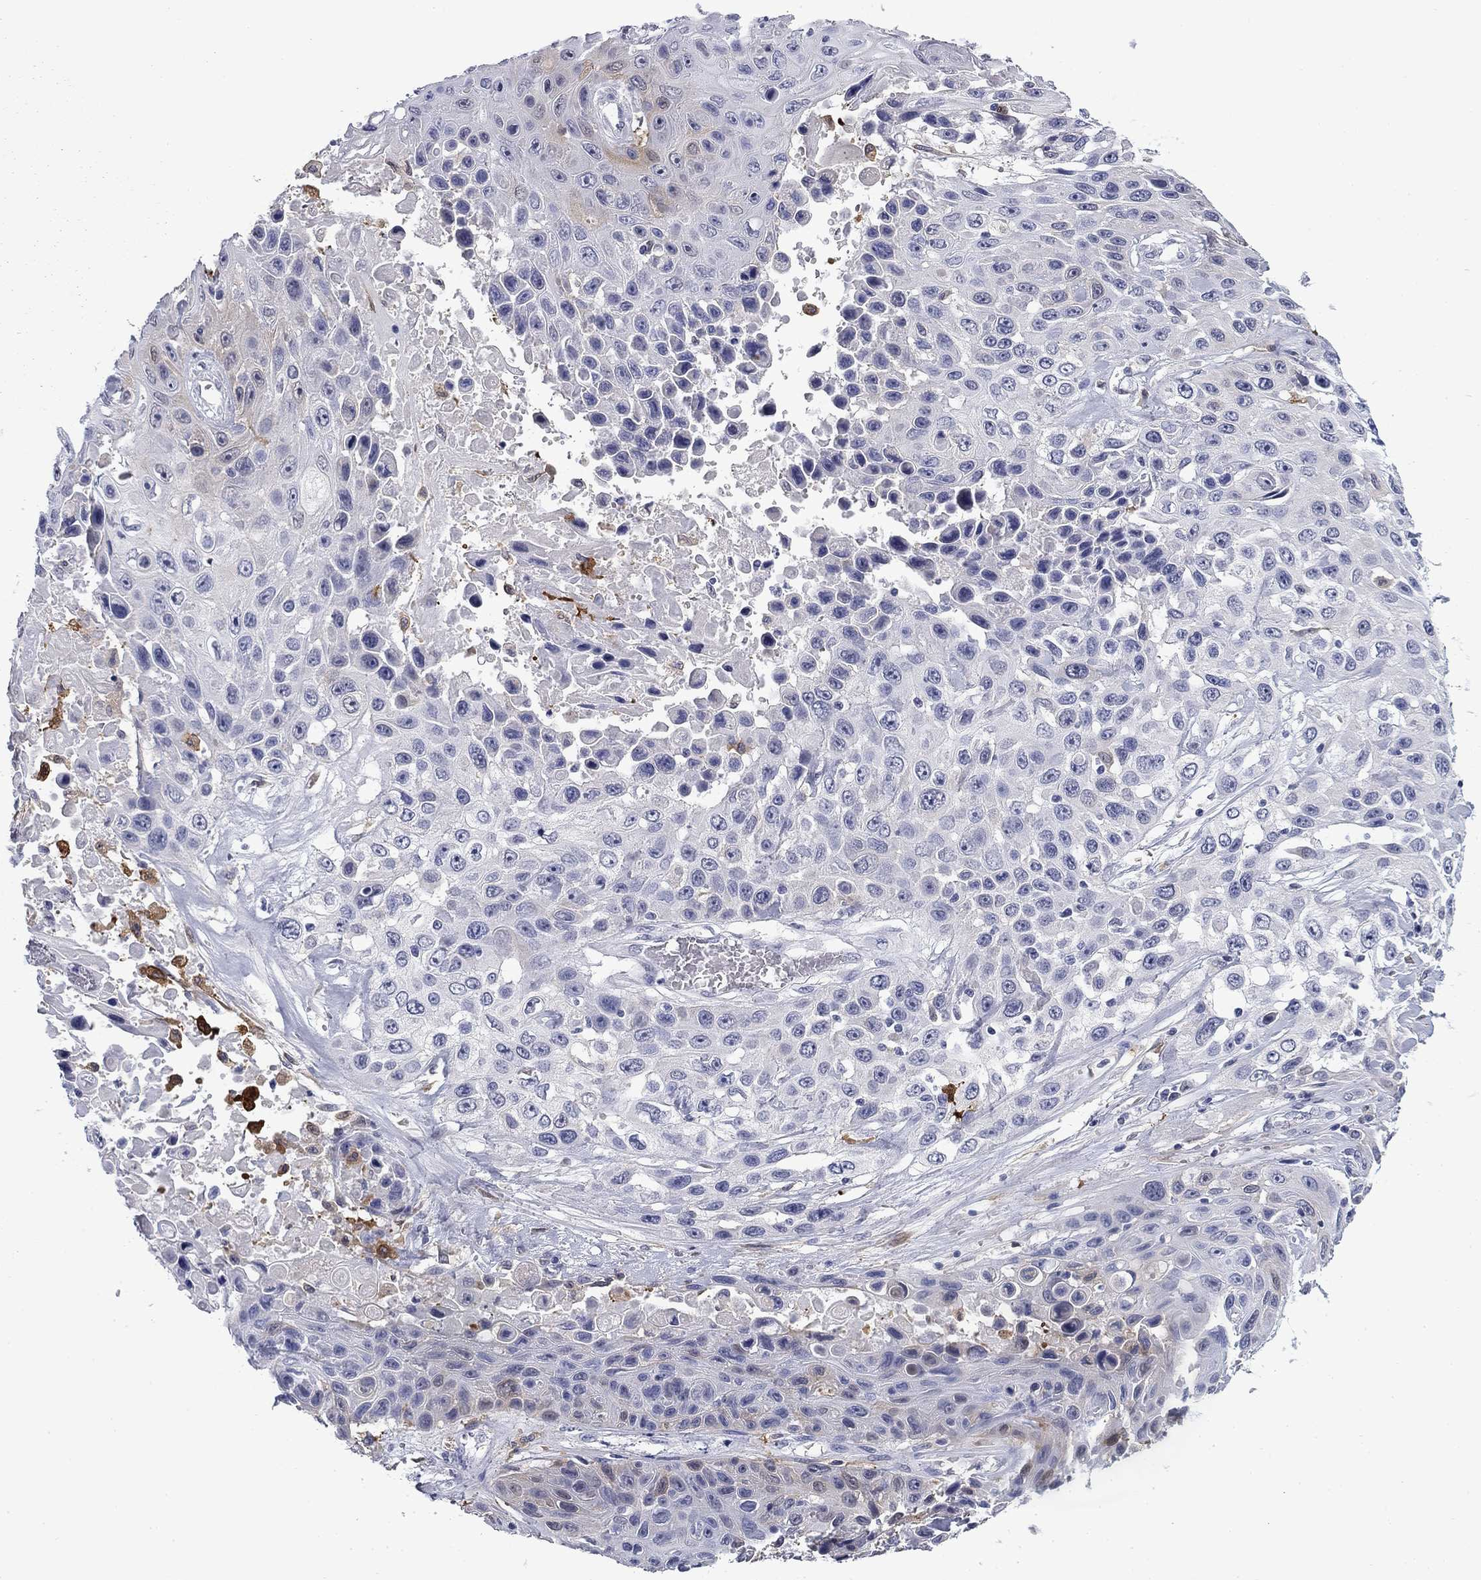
{"staining": {"intensity": "negative", "quantity": "none", "location": "none"}, "tissue": "skin cancer", "cell_type": "Tumor cells", "image_type": "cancer", "snomed": [{"axis": "morphology", "description": "Squamous cell carcinoma, NOS"}, {"axis": "topography", "description": "Skin"}], "caption": "A high-resolution histopathology image shows immunohistochemistry staining of squamous cell carcinoma (skin), which demonstrates no significant positivity in tumor cells.", "gene": "BCL2L14", "patient": {"sex": "male", "age": 82}}